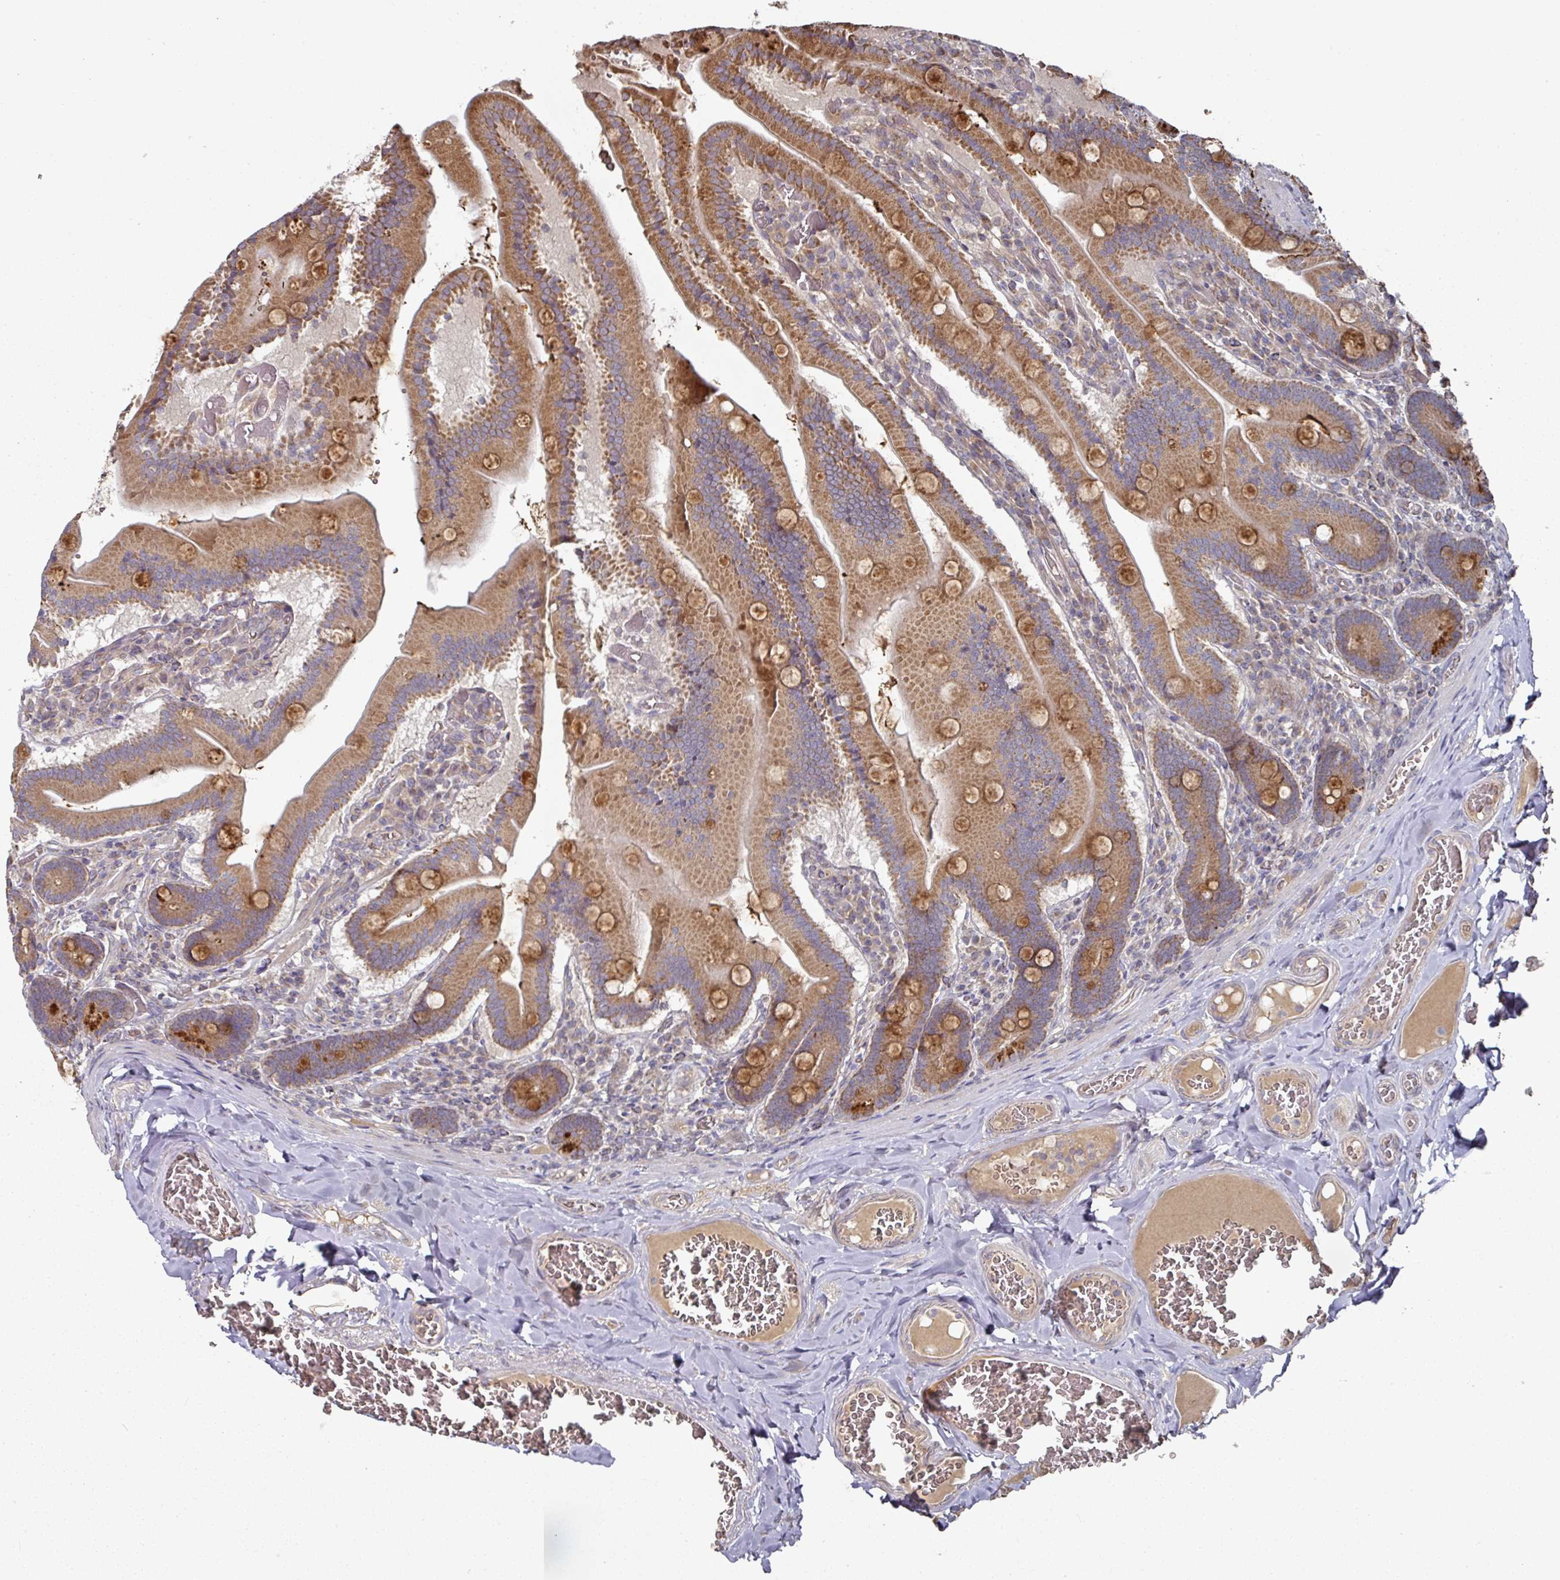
{"staining": {"intensity": "strong", "quantity": ">75%", "location": "cytoplasmic/membranous"}, "tissue": "duodenum", "cell_type": "Glandular cells", "image_type": "normal", "snomed": [{"axis": "morphology", "description": "Normal tissue, NOS"}, {"axis": "topography", "description": "Duodenum"}], "caption": "Protein expression analysis of benign duodenum reveals strong cytoplasmic/membranous expression in approximately >75% of glandular cells. (Brightfield microscopy of DAB IHC at high magnification).", "gene": "DNAJC7", "patient": {"sex": "female", "age": 62}}